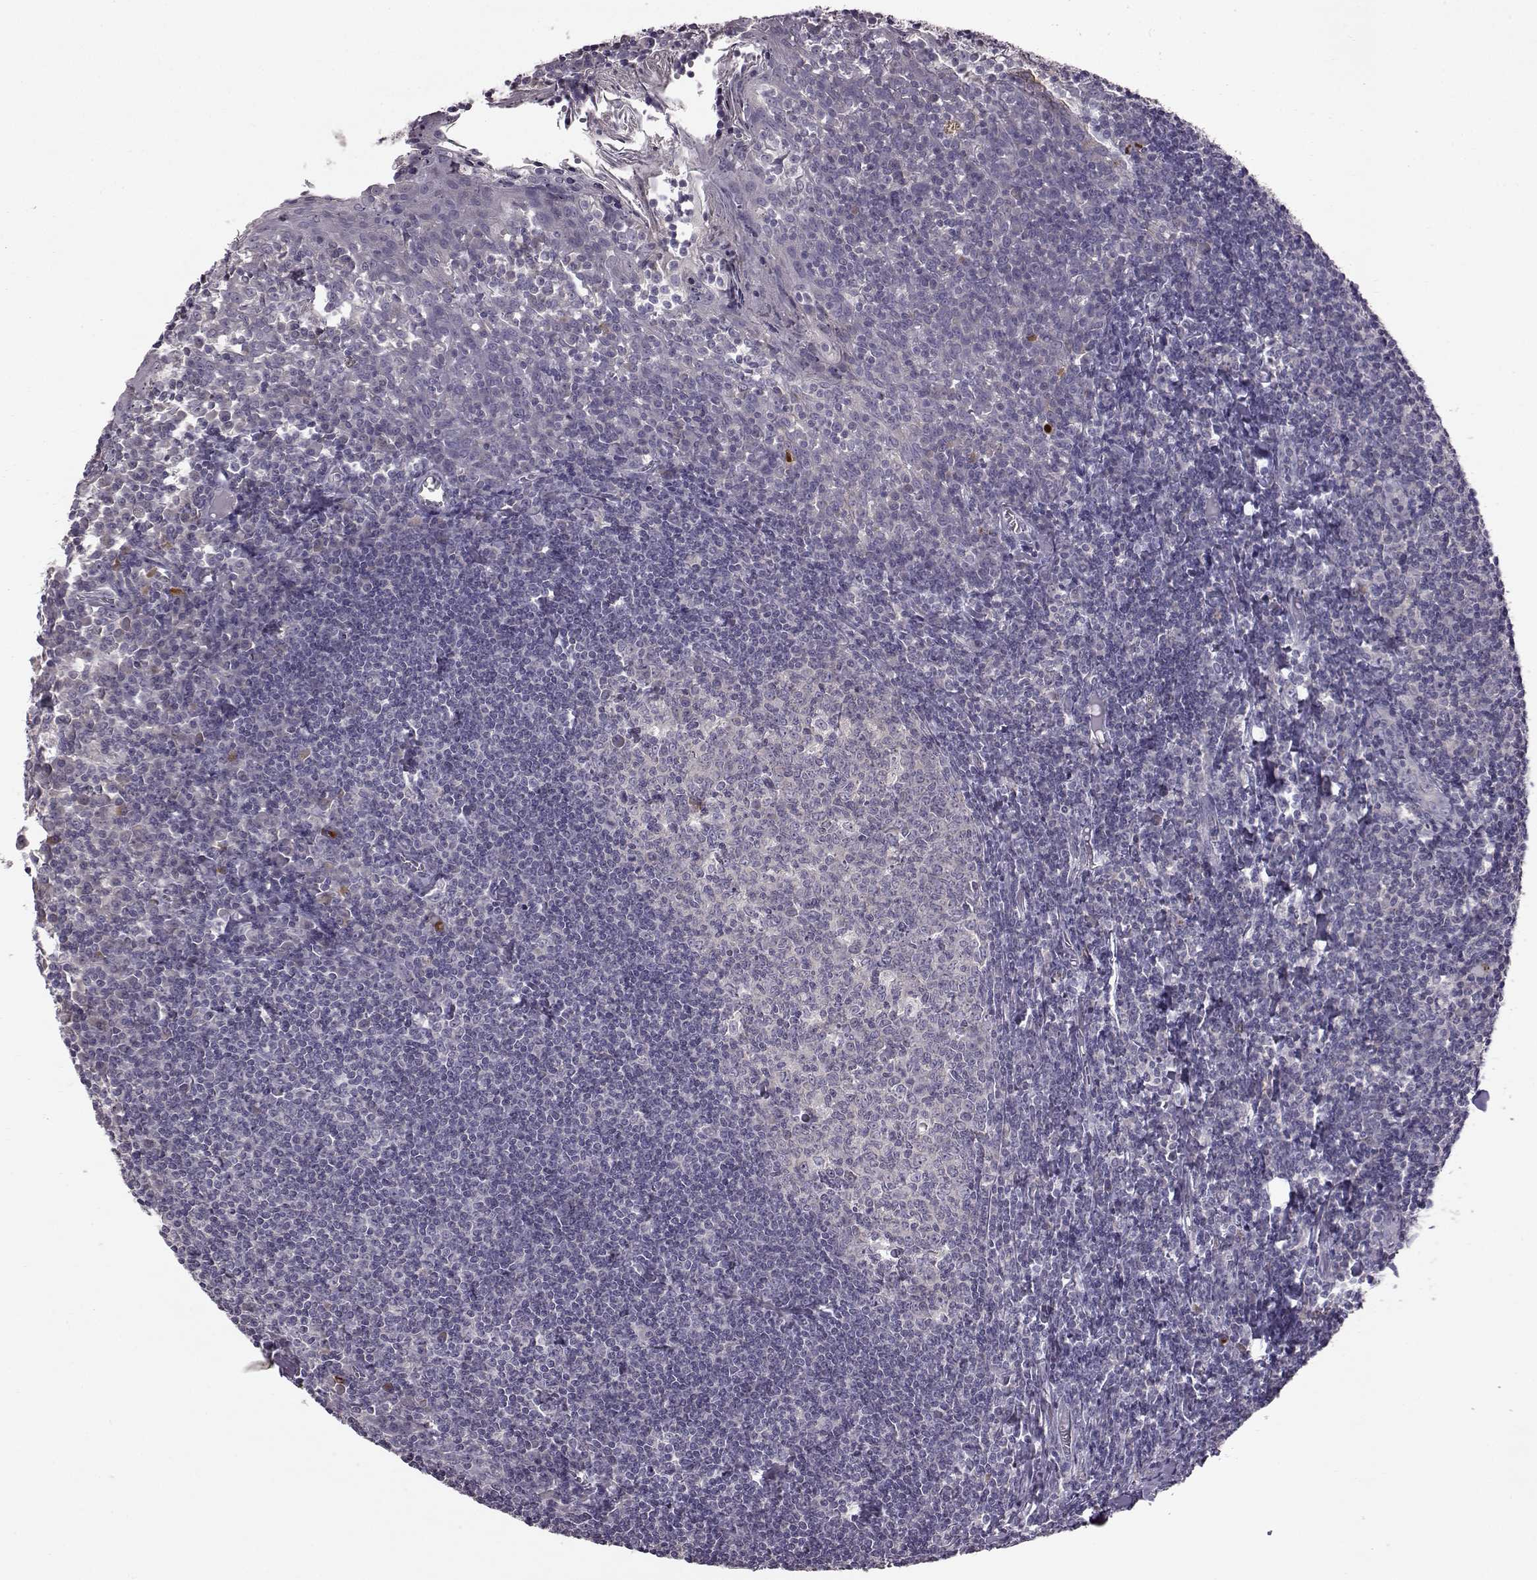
{"staining": {"intensity": "negative", "quantity": "none", "location": "none"}, "tissue": "tonsil", "cell_type": "Germinal center cells", "image_type": "normal", "snomed": [{"axis": "morphology", "description": "Normal tissue, NOS"}, {"axis": "topography", "description": "Tonsil"}], "caption": "Immunohistochemical staining of unremarkable tonsil reveals no significant expression in germinal center cells.", "gene": "ADGRG2", "patient": {"sex": "female", "age": 12}}